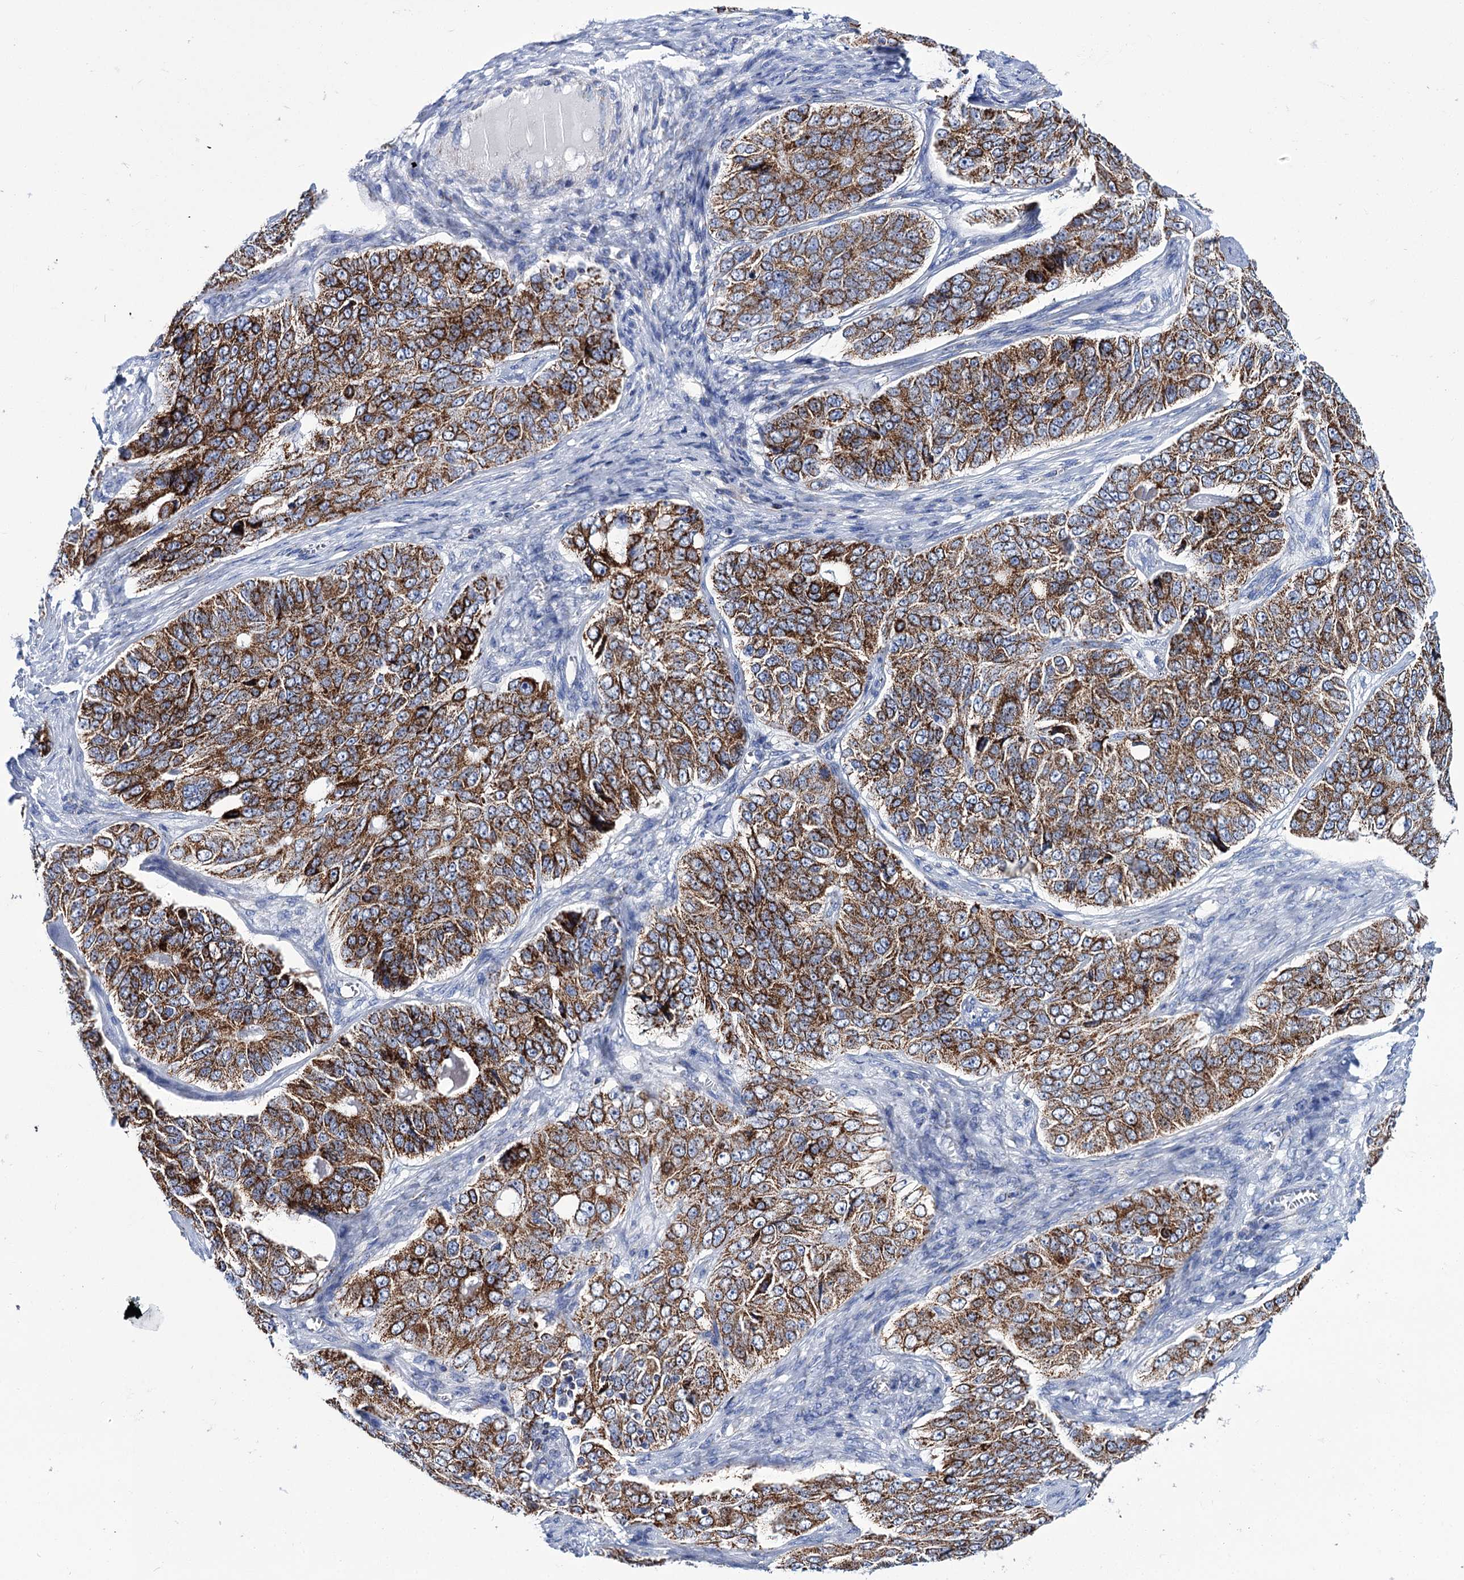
{"staining": {"intensity": "strong", "quantity": ">75%", "location": "cytoplasmic/membranous"}, "tissue": "ovarian cancer", "cell_type": "Tumor cells", "image_type": "cancer", "snomed": [{"axis": "morphology", "description": "Carcinoma, endometroid"}, {"axis": "topography", "description": "Ovary"}], "caption": "Ovarian cancer (endometroid carcinoma) tissue reveals strong cytoplasmic/membranous positivity in about >75% of tumor cells", "gene": "UBASH3B", "patient": {"sex": "female", "age": 51}}